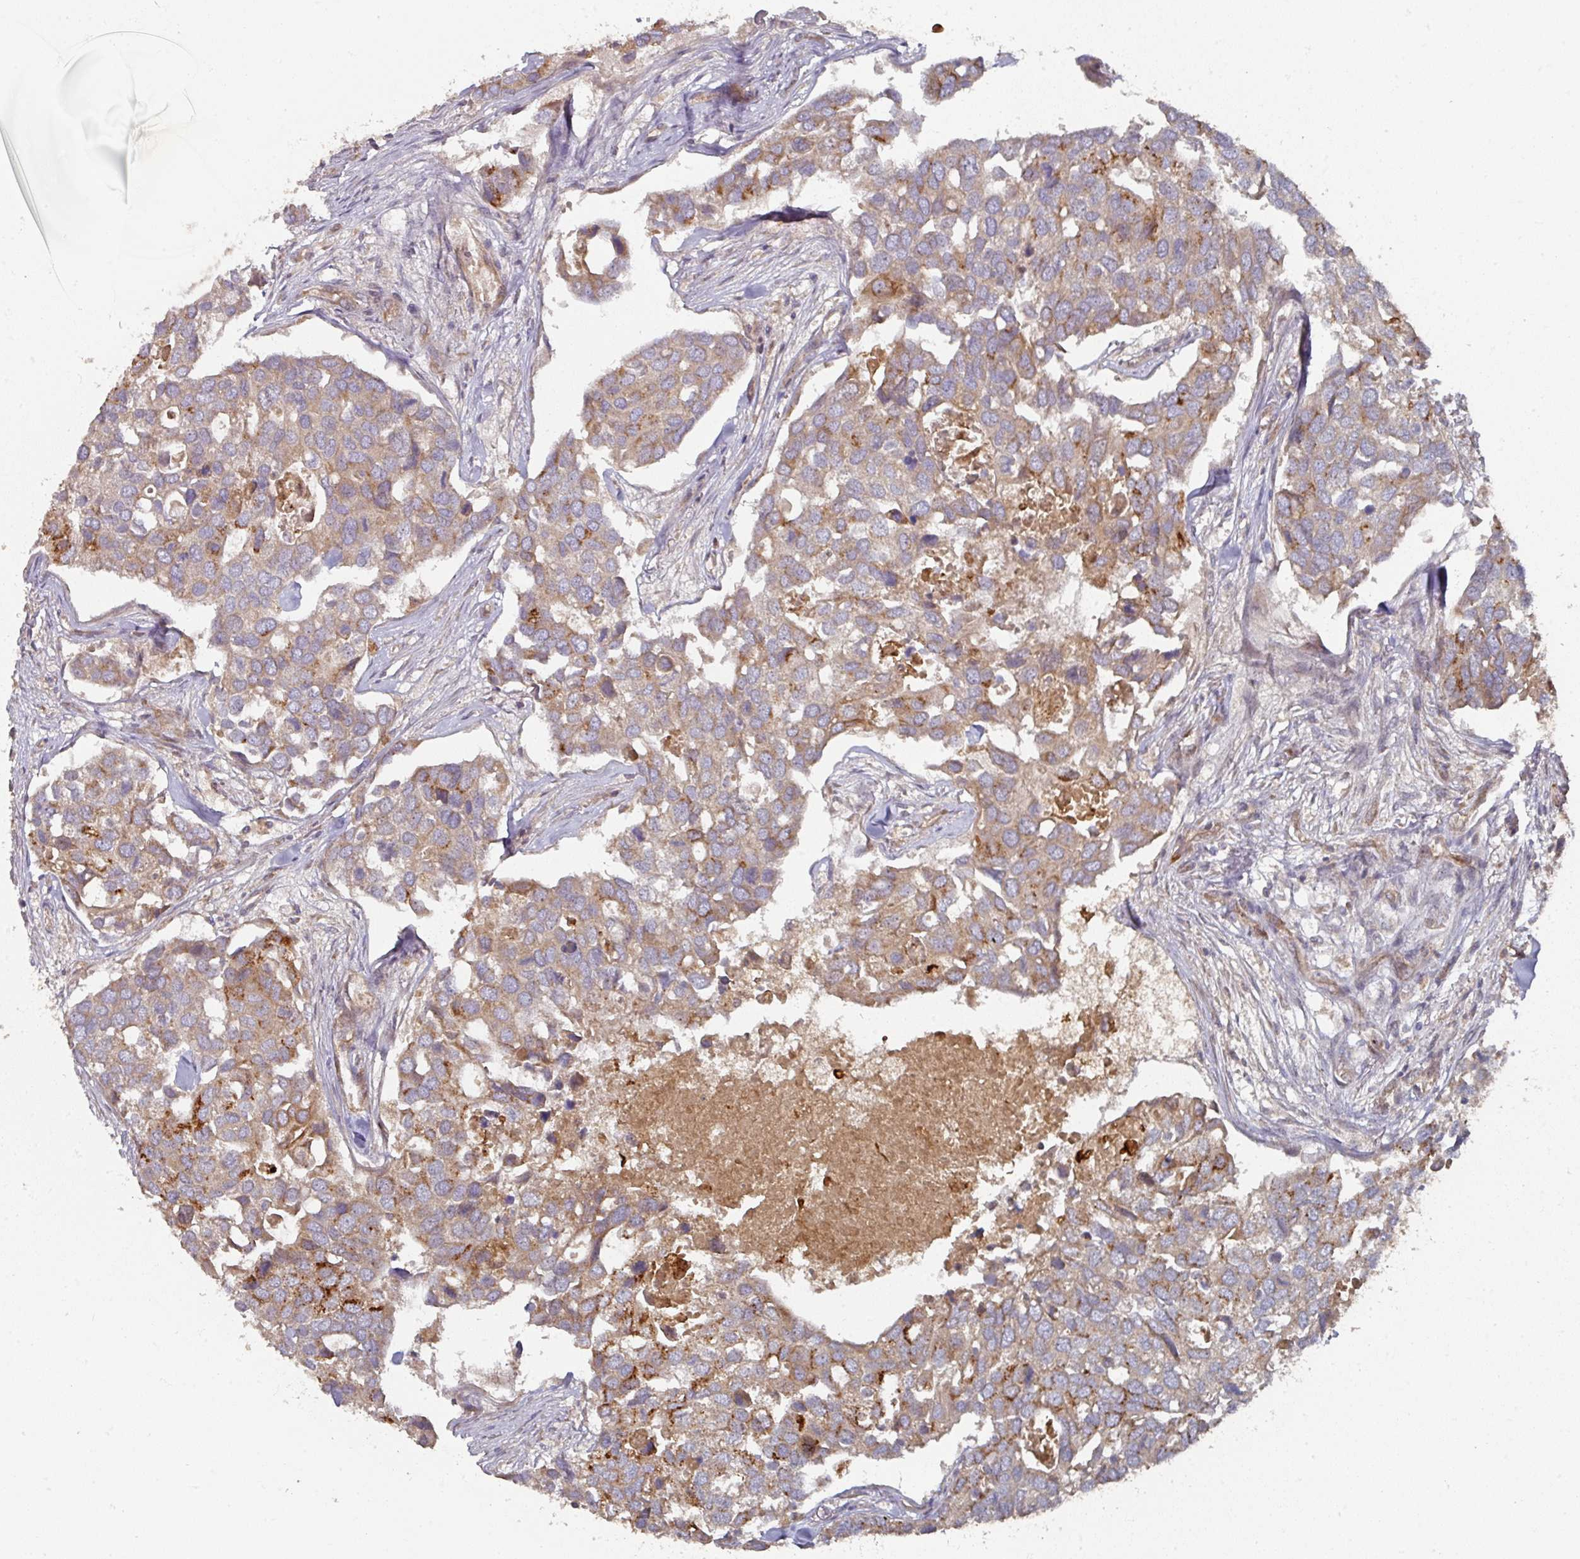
{"staining": {"intensity": "strong", "quantity": "<25%", "location": "cytoplasmic/membranous"}, "tissue": "breast cancer", "cell_type": "Tumor cells", "image_type": "cancer", "snomed": [{"axis": "morphology", "description": "Duct carcinoma"}, {"axis": "topography", "description": "Breast"}], "caption": "A medium amount of strong cytoplasmic/membranous positivity is identified in approximately <25% of tumor cells in breast cancer (infiltrating ductal carcinoma) tissue.", "gene": "DNAJC7", "patient": {"sex": "female", "age": 83}}